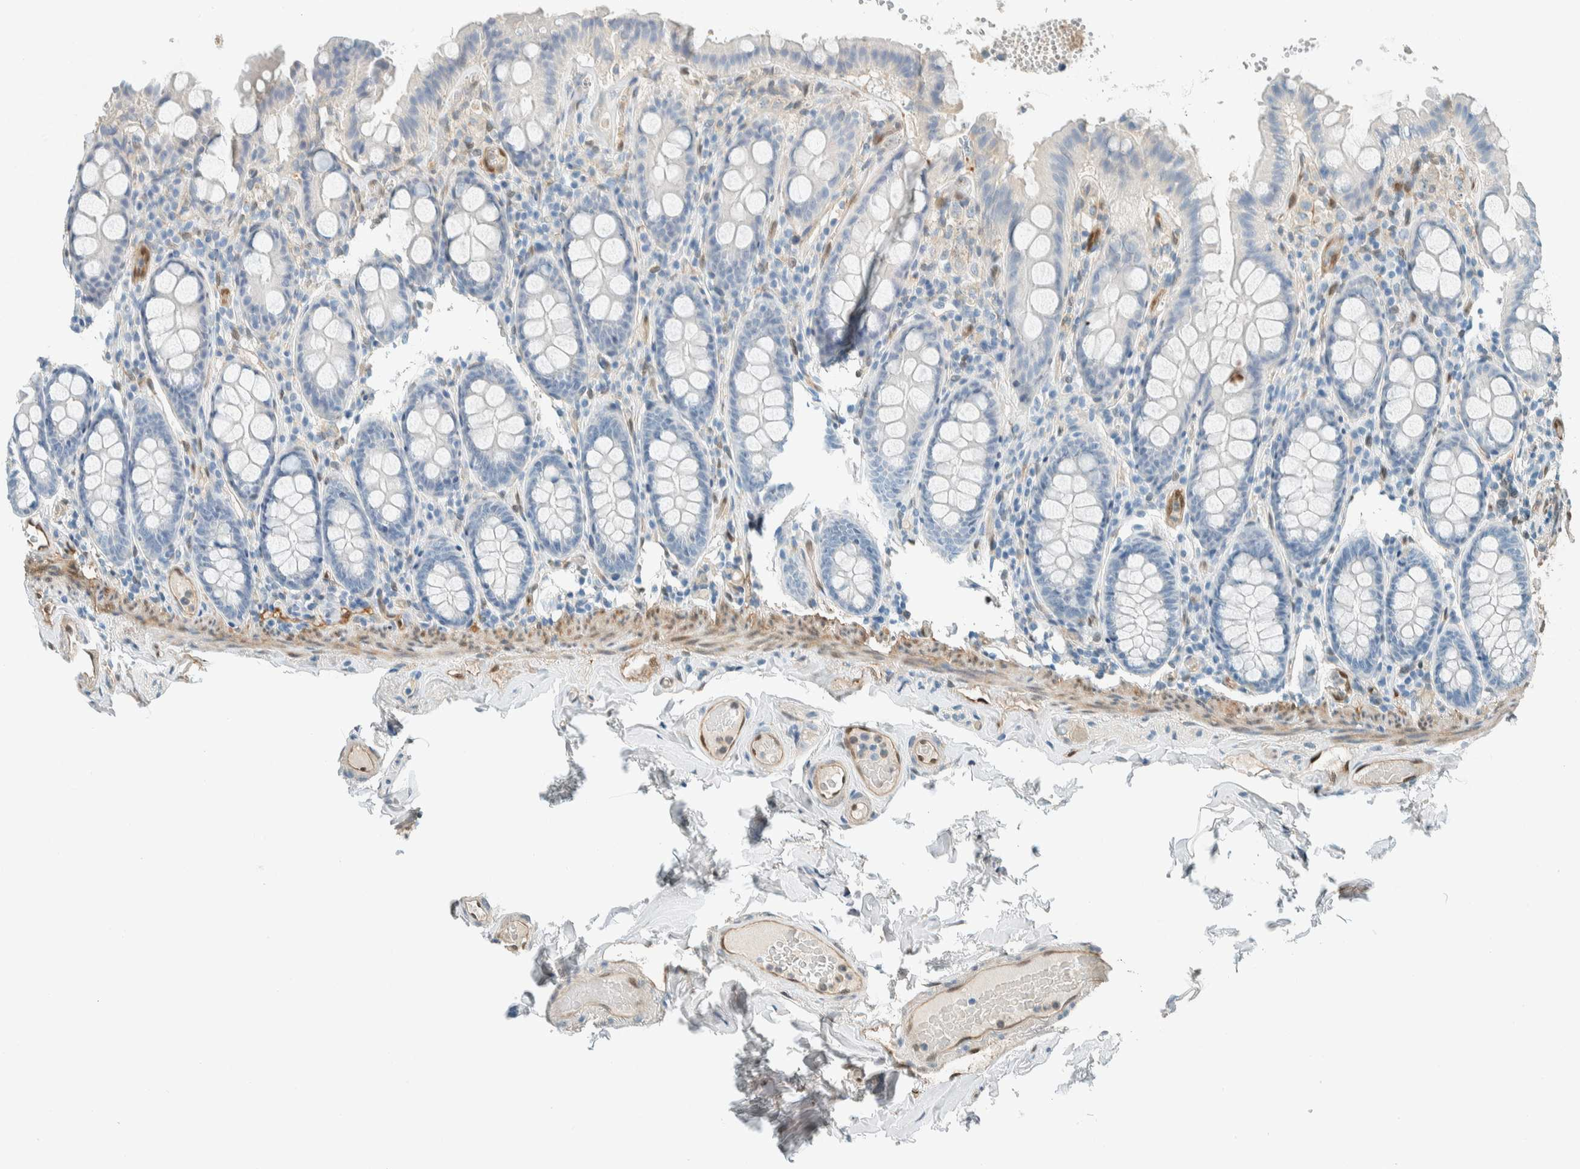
{"staining": {"intensity": "strong", "quantity": ">75%", "location": "nuclear"}, "tissue": "colon", "cell_type": "Endothelial cells", "image_type": "normal", "snomed": [{"axis": "morphology", "description": "Normal tissue, NOS"}, {"axis": "topography", "description": "Colon"}, {"axis": "topography", "description": "Peripheral nerve tissue"}], "caption": "This histopathology image reveals IHC staining of unremarkable human colon, with high strong nuclear positivity in approximately >75% of endothelial cells.", "gene": "NXN", "patient": {"sex": "female", "age": 61}}